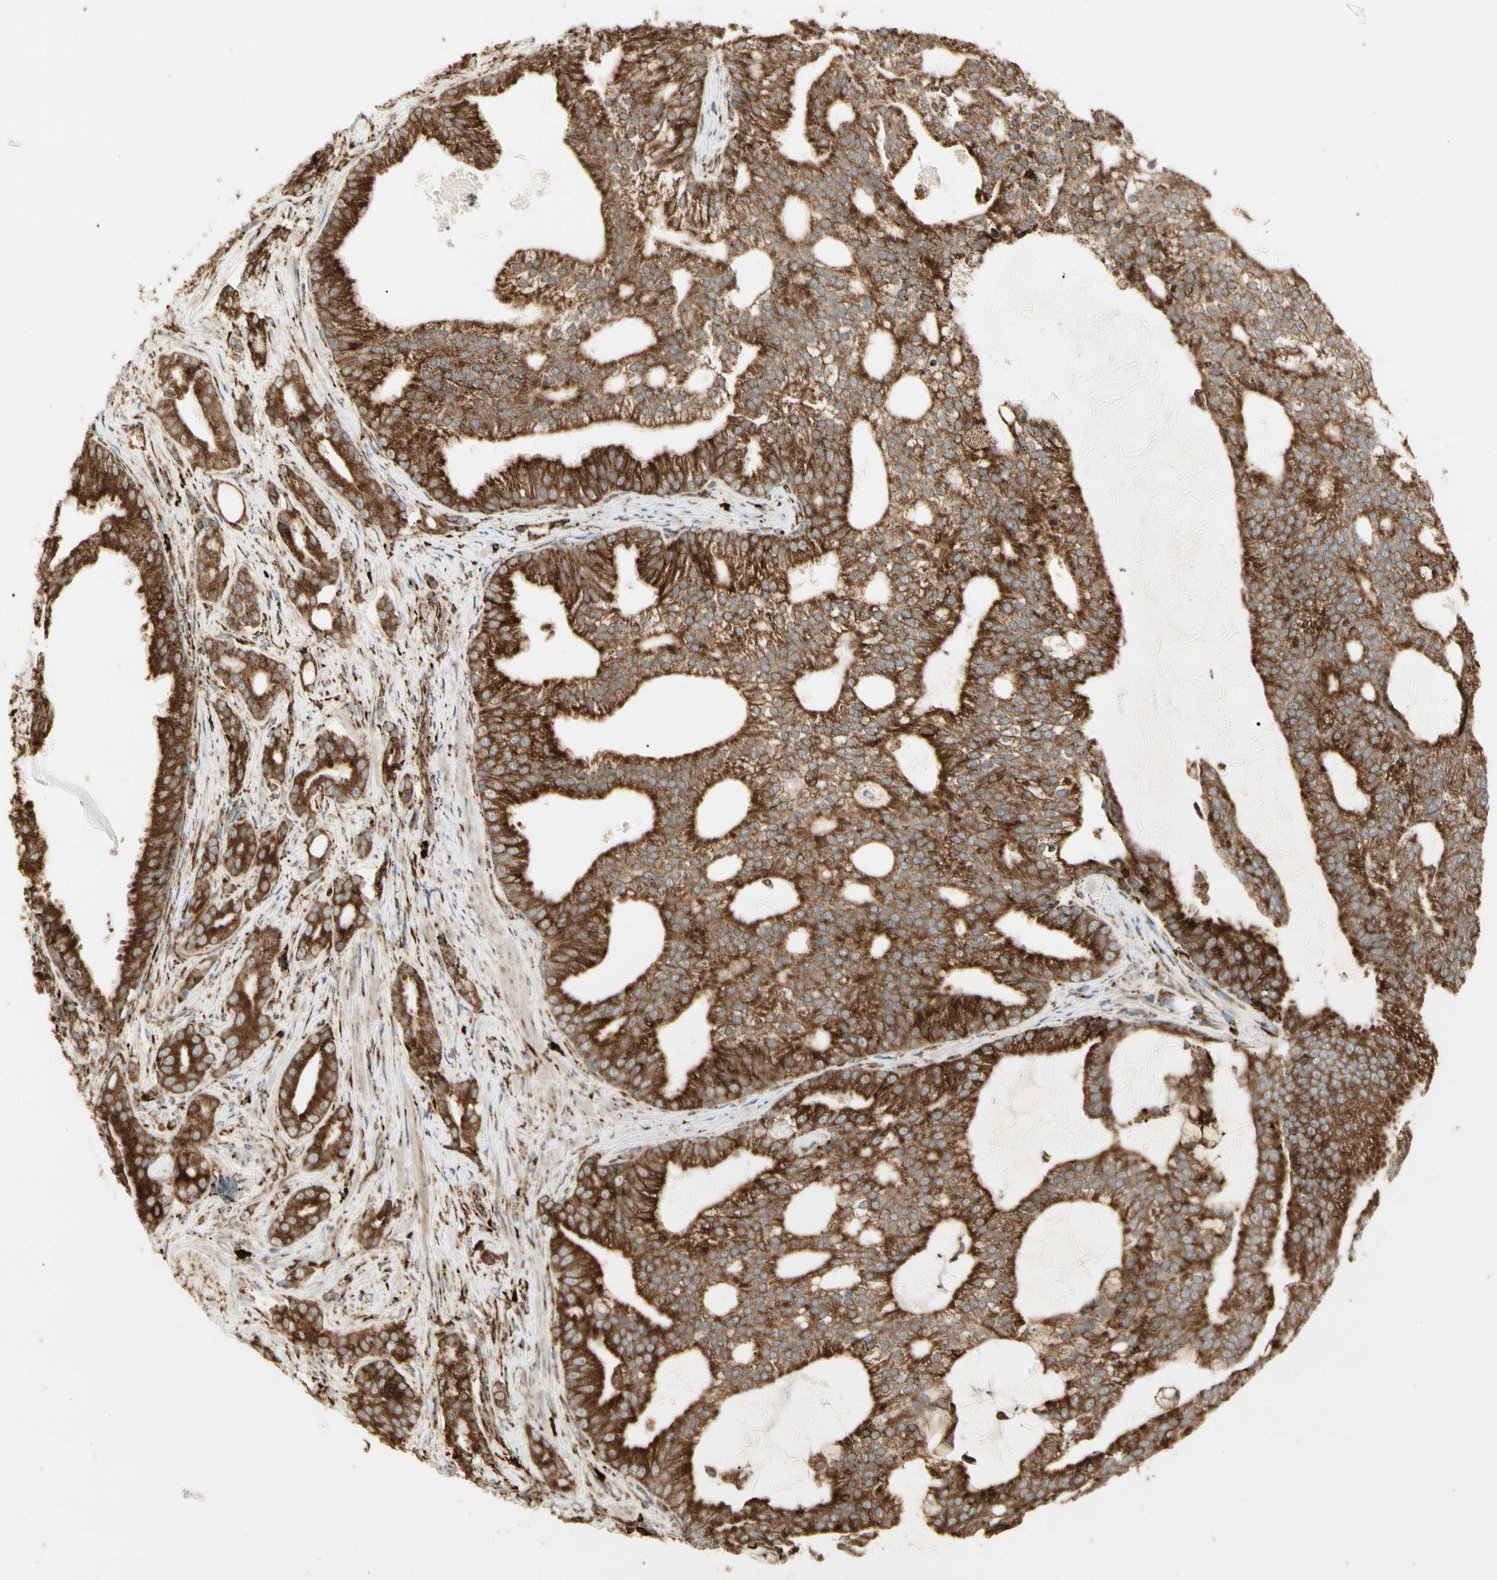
{"staining": {"intensity": "strong", "quantity": ">75%", "location": "cytoplasmic/membranous"}, "tissue": "prostate cancer", "cell_type": "Tumor cells", "image_type": "cancer", "snomed": [{"axis": "morphology", "description": "Adenocarcinoma, Low grade"}, {"axis": "topography", "description": "Prostate"}], "caption": "This image exhibits immunohistochemistry (IHC) staining of human prostate cancer, with high strong cytoplasmic/membranous positivity in about >75% of tumor cells.", "gene": "HSP90B1", "patient": {"sex": "male", "age": 58}}